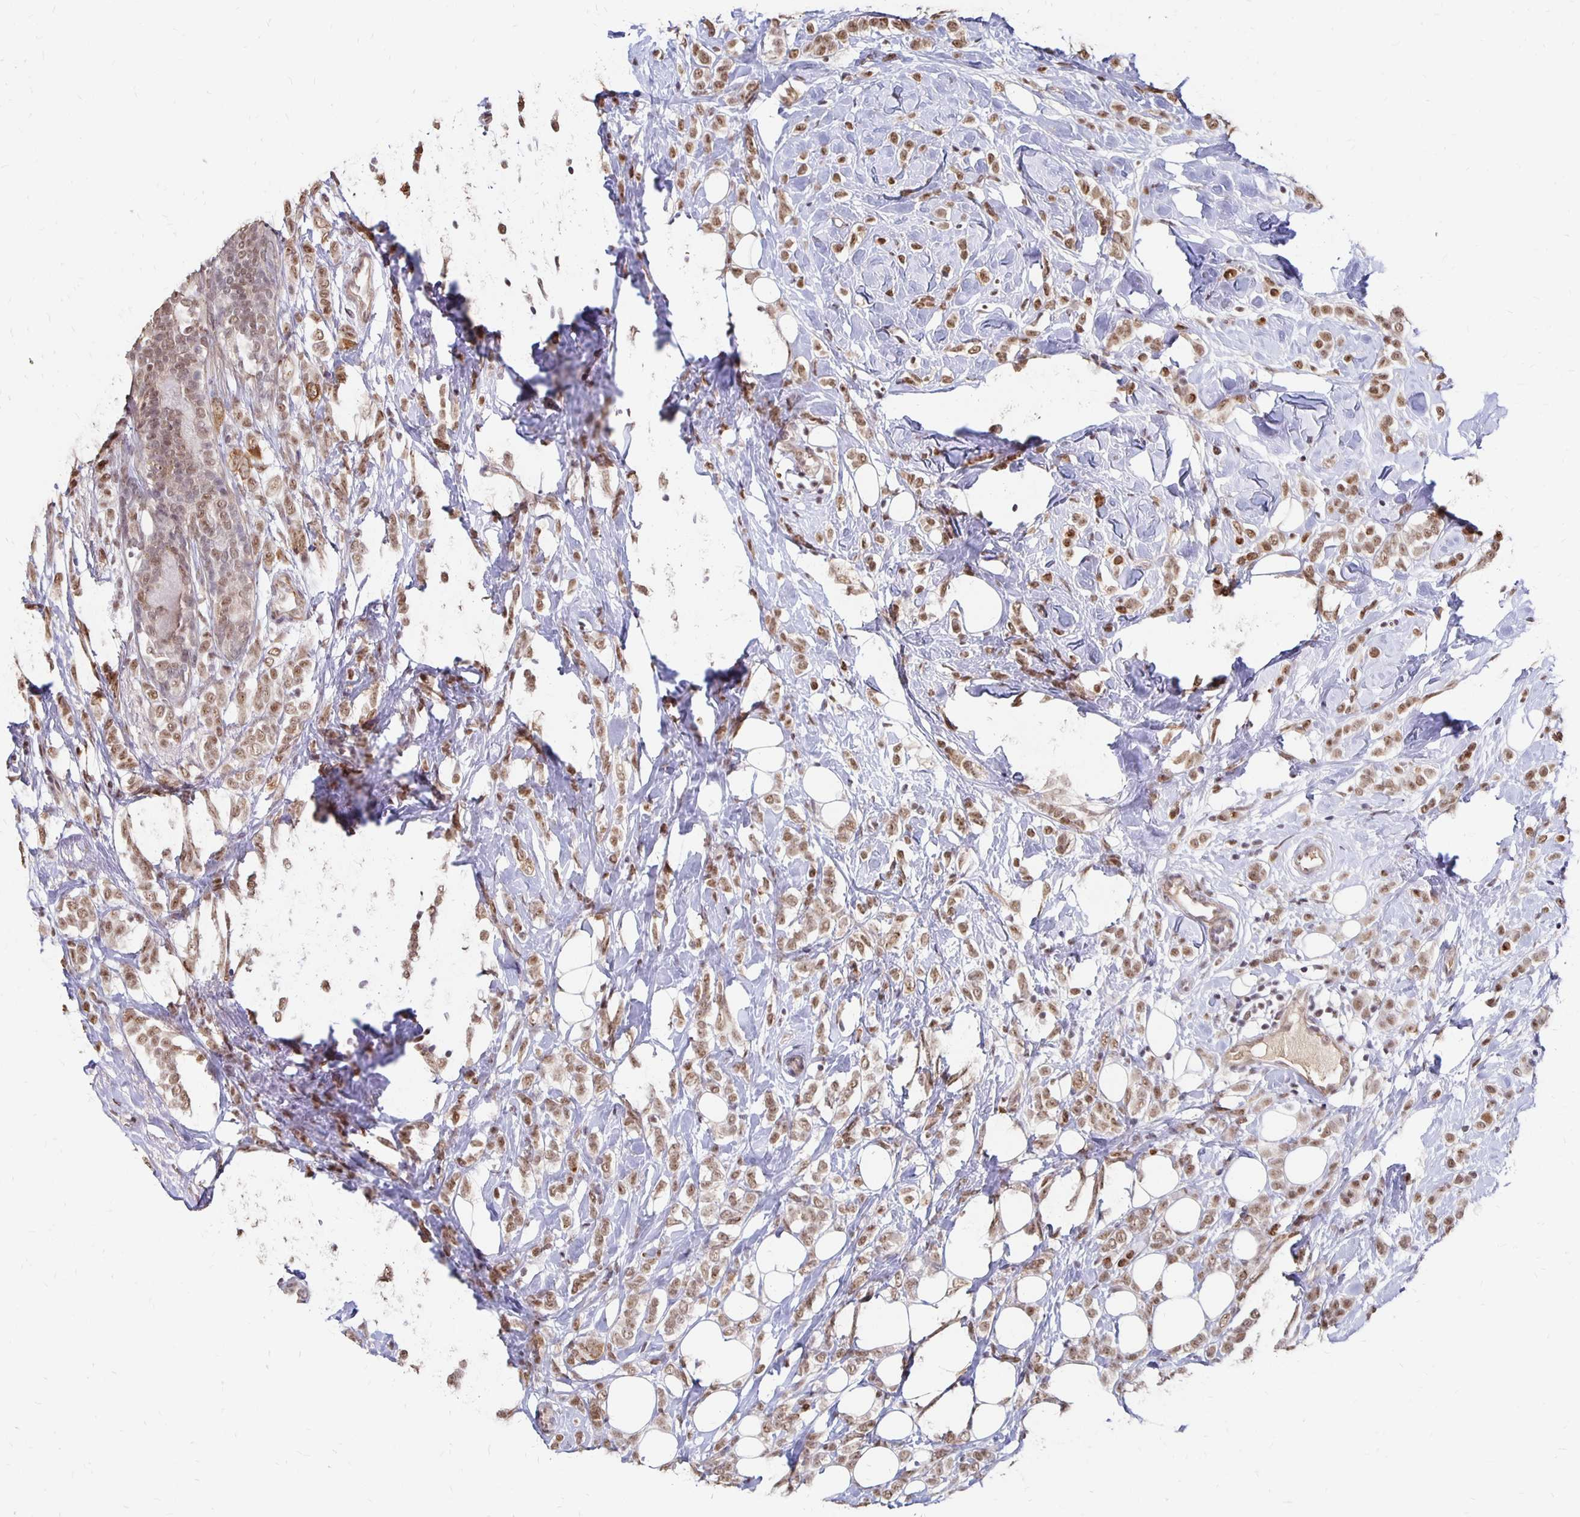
{"staining": {"intensity": "moderate", "quantity": ">75%", "location": "nuclear"}, "tissue": "breast cancer", "cell_type": "Tumor cells", "image_type": "cancer", "snomed": [{"axis": "morphology", "description": "Lobular carcinoma"}, {"axis": "topography", "description": "Breast"}], "caption": "IHC (DAB) staining of human breast cancer demonstrates moderate nuclear protein staining in approximately >75% of tumor cells. (brown staining indicates protein expression, while blue staining denotes nuclei).", "gene": "CLASRP", "patient": {"sex": "female", "age": 49}}